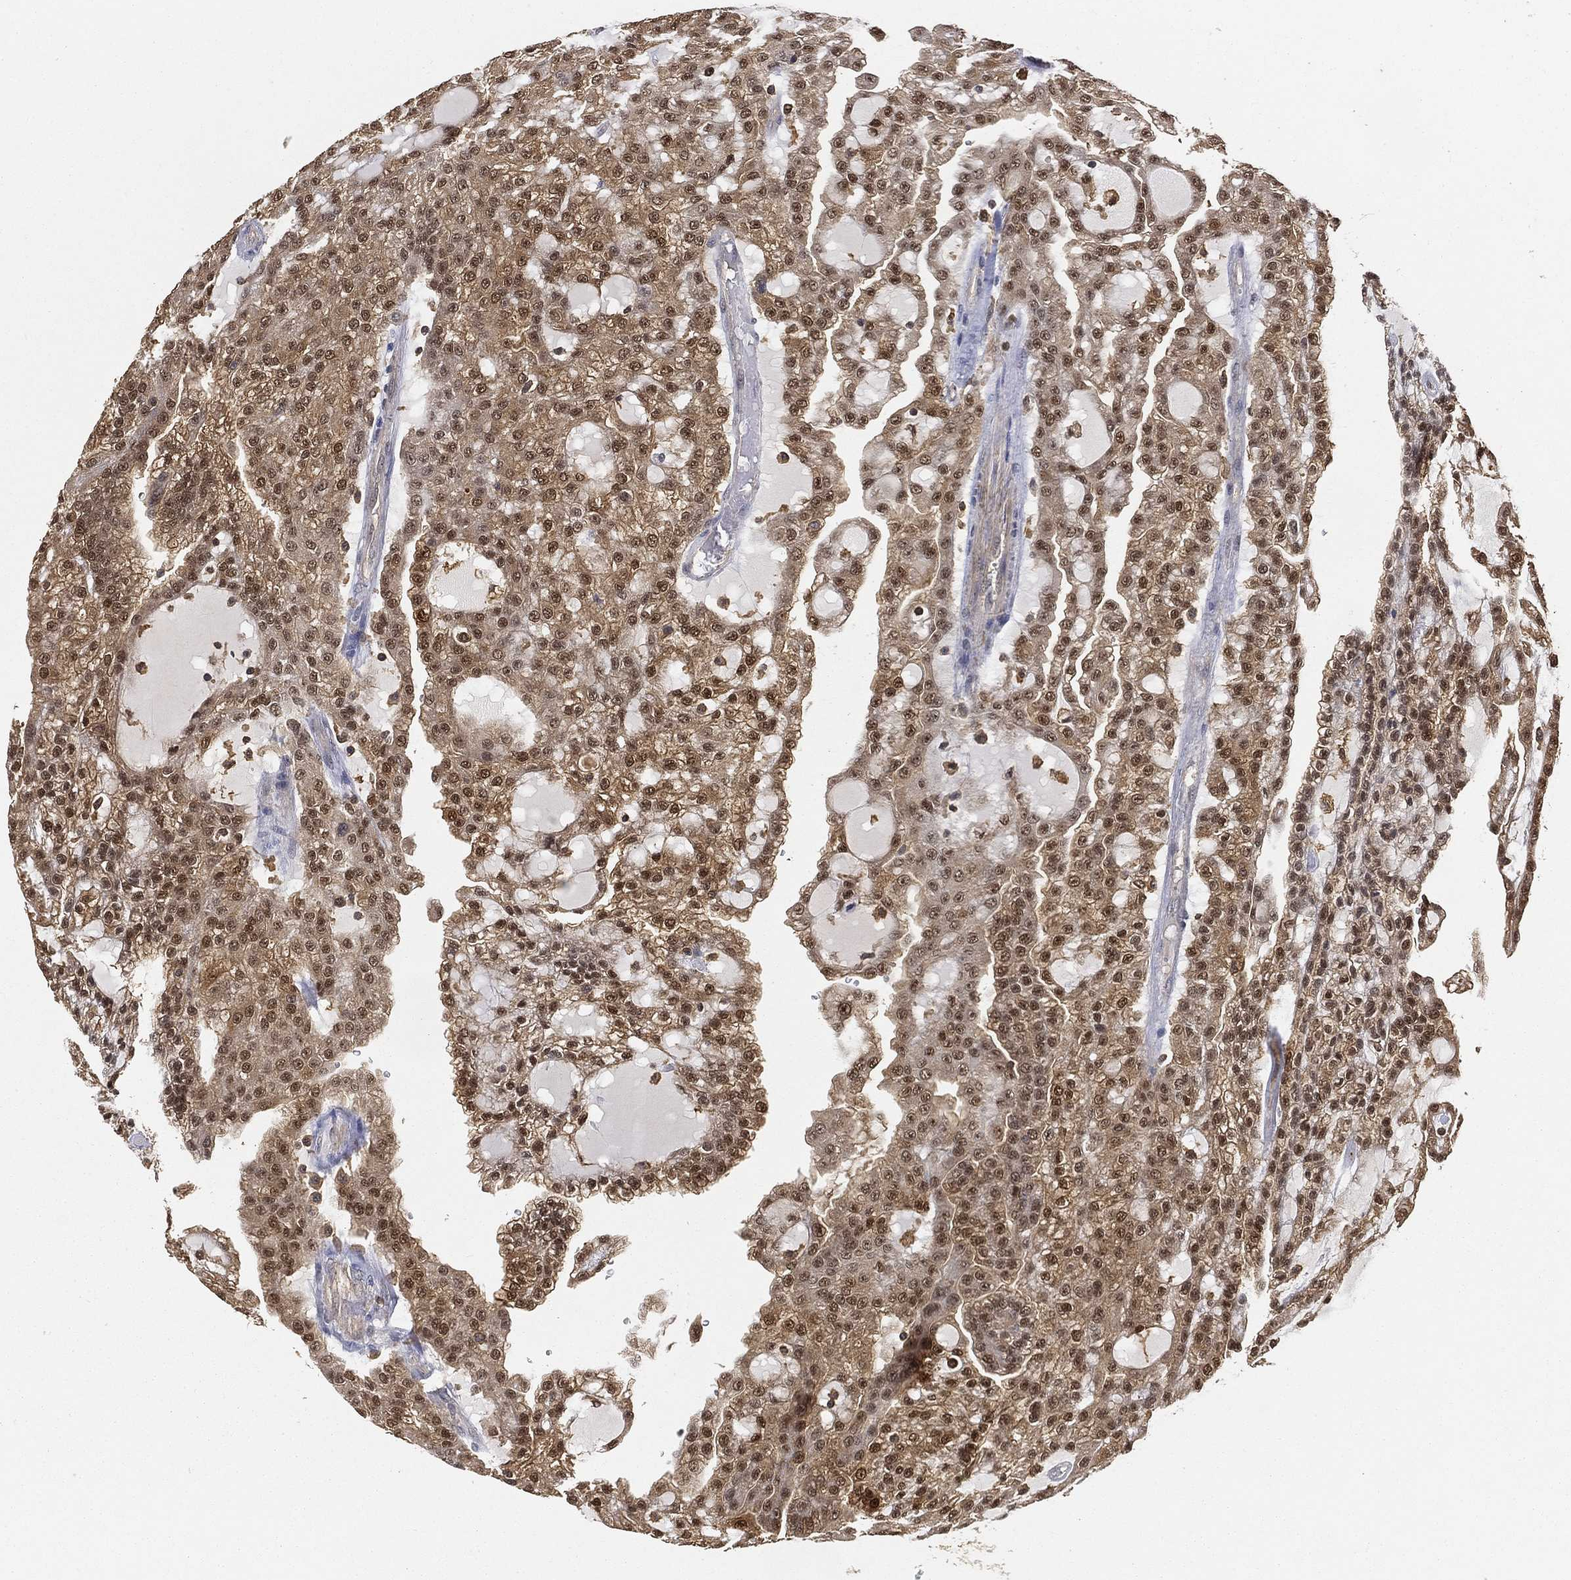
{"staining": {"intensity": "moderate", "quantity": ">75%", "location": "cytoplasmic/membranous,nuclear"}, "tissue": "renal cancer", "cell_type": "Tumor cells", "image_type": "cancer", "snomed": [{"axis": "morphology", "description": "Adenocarcinoma, NOS"}, {"axis": "topography", "description": "Kidney"}], "caption": "Renal adenocarcinoma stained for a protein shows moderate cytoplasmic/membranous and nuclear positivity in tumor cells.", "gene": "CRYL1", "patient": {"sex": "male", "age": 63}}